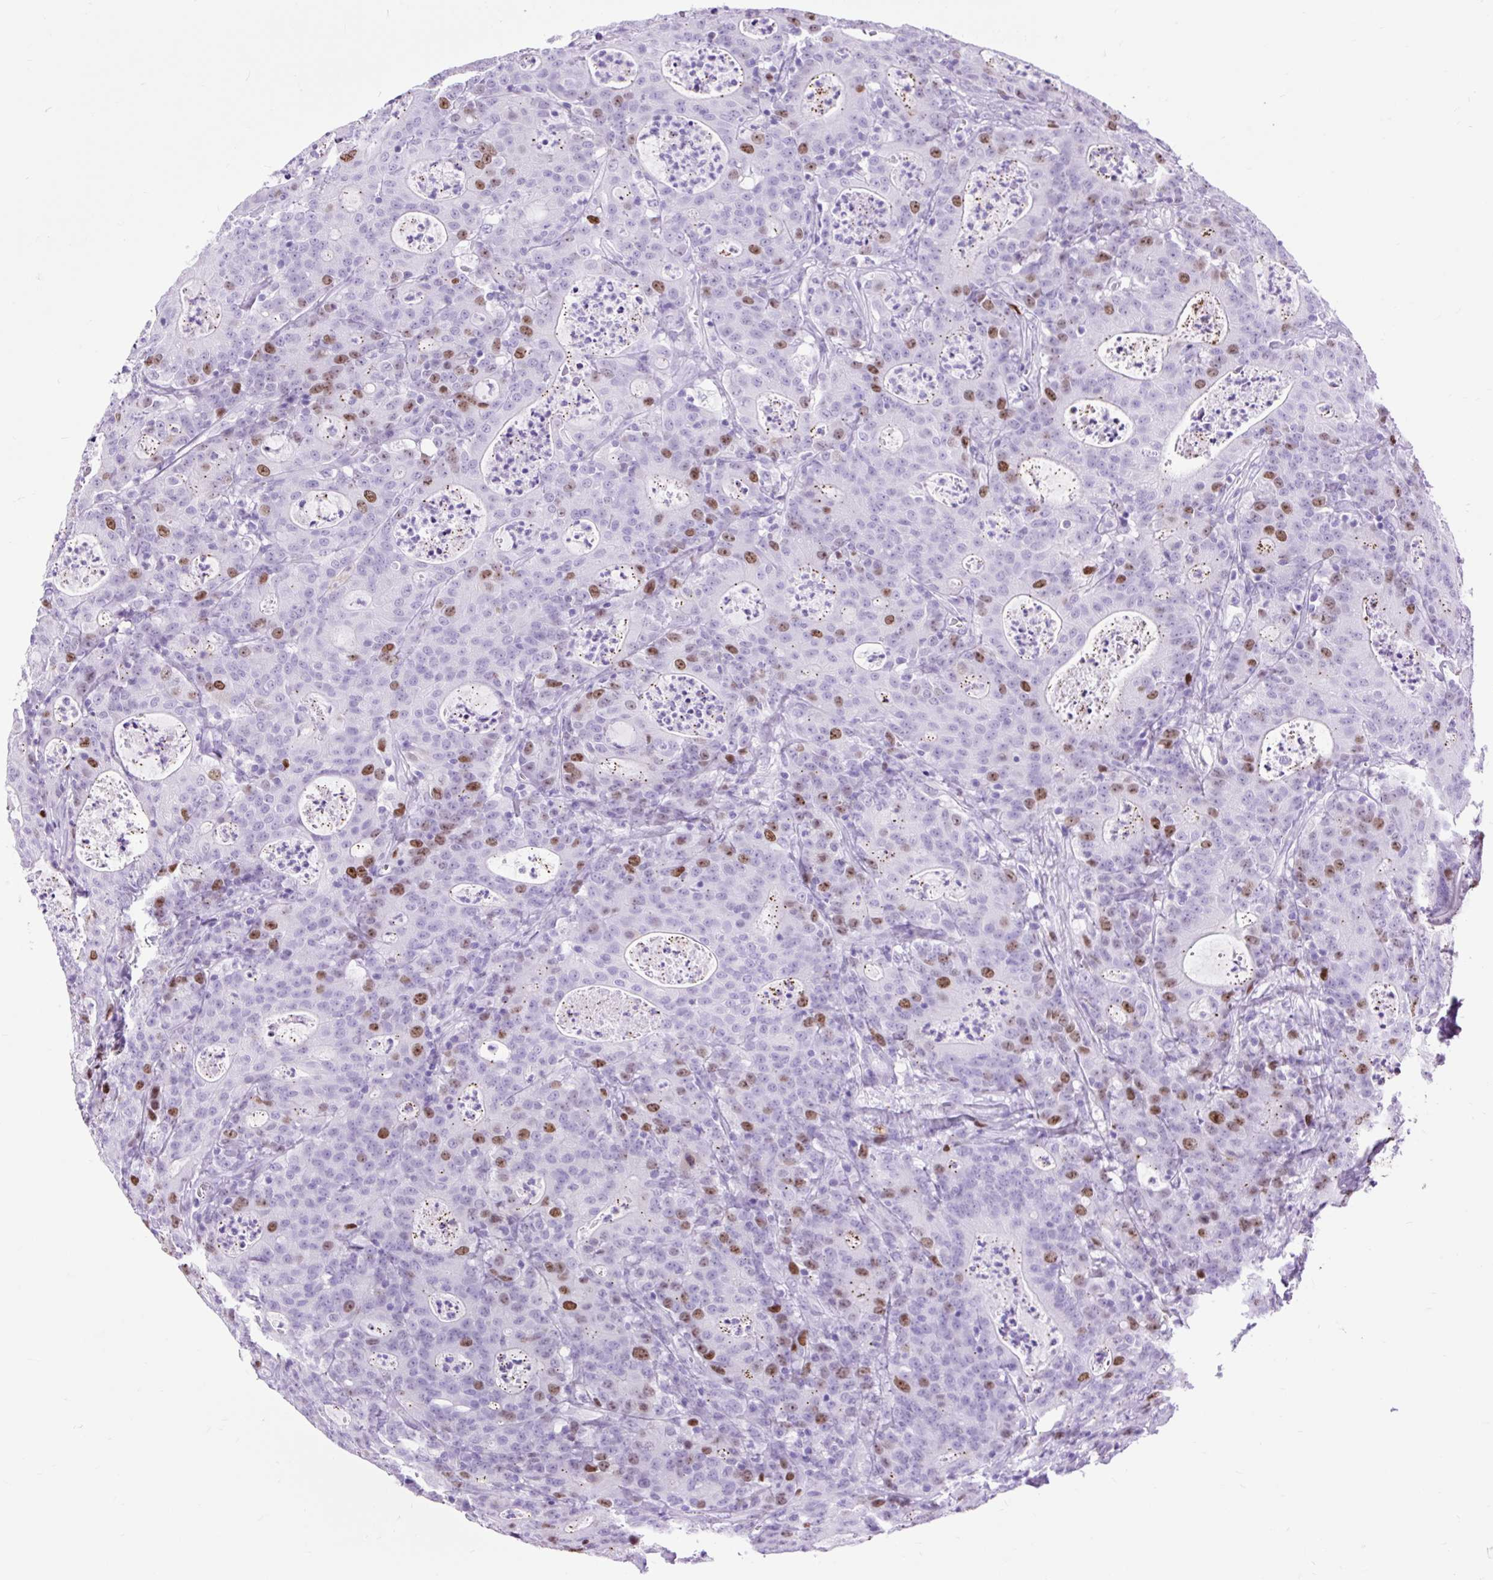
{"staining": {"intensity": "moderate", "quantity": "<25%", "location": "nuclear"}, "tissue": "colorectal cancer", "cell_type": "Tumor cells", "image_type": "cancer", "snomed": [{"axis": "morphology", "description": "Adenocarcinoma, NOS"}, {"axis": "topography", "description": "Colon"}], "caption": "Protein positivity by immunohistochemistry (IHC) demonstrates moderate nuclear staining in about <25% of tumor cells in colorectal adenocarcinoma.", "gene": "RACGAP1", "patient": {"sex": "male", "age": 83}}